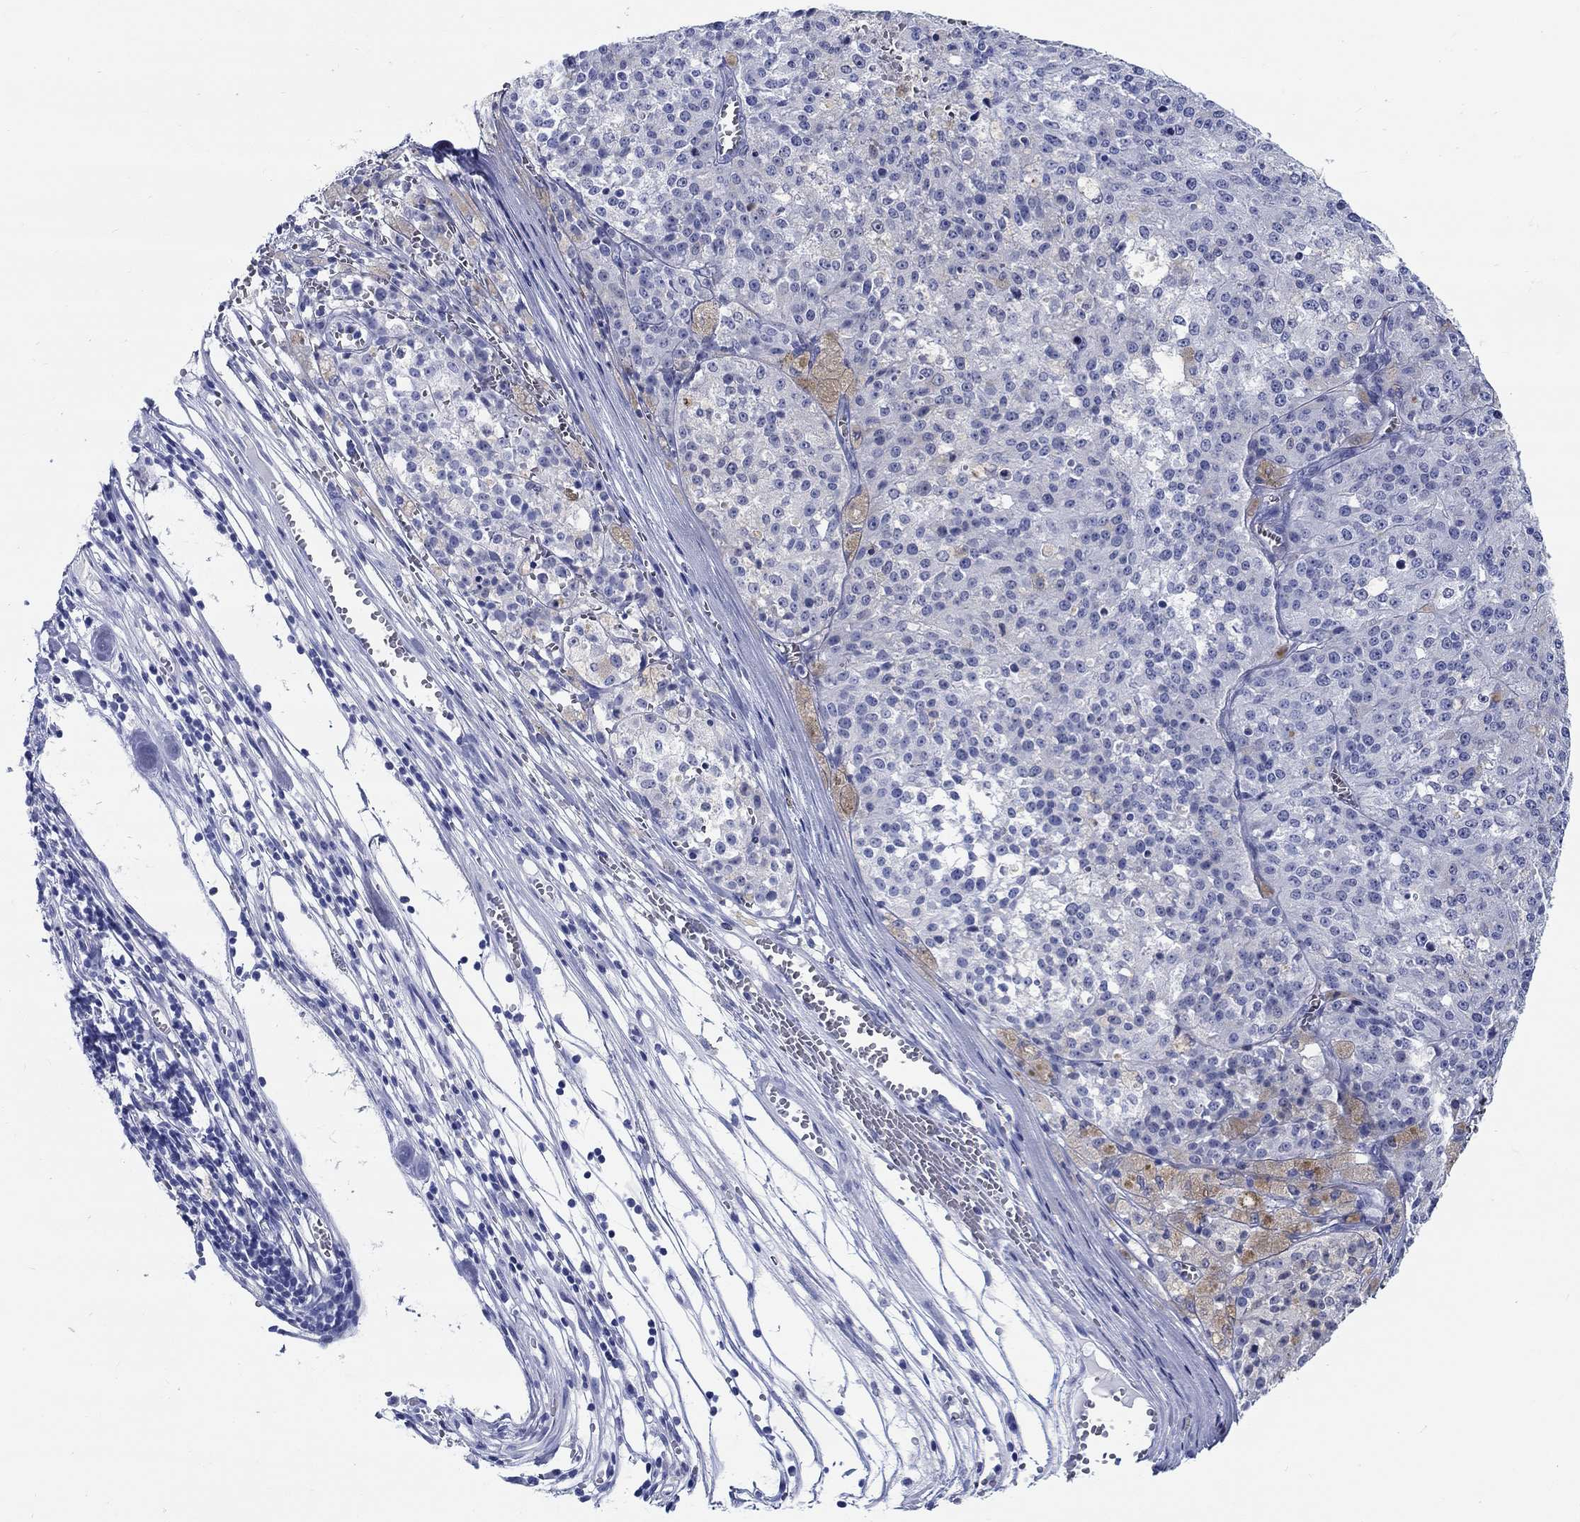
{"staining": {"intensity": "negative", "quantity": "none", "location": "none"}, "tissue": "melanoma", "cell_type": "Tumor cells", "image_type": "cancer", "snomed": [{"axis": "morphology", "description": "Malignant melanoma, Metastatic site"}, {"axis": "topography", "description": "Lymph node"}], "caption": "Malignant melanoma (metastatic site) stained for a protein using immunohistochemistry (IHC) demonstrates no staining tumor cells.", "gene": "FBXO2", "patient": {"sex": "female", "age": 64}}